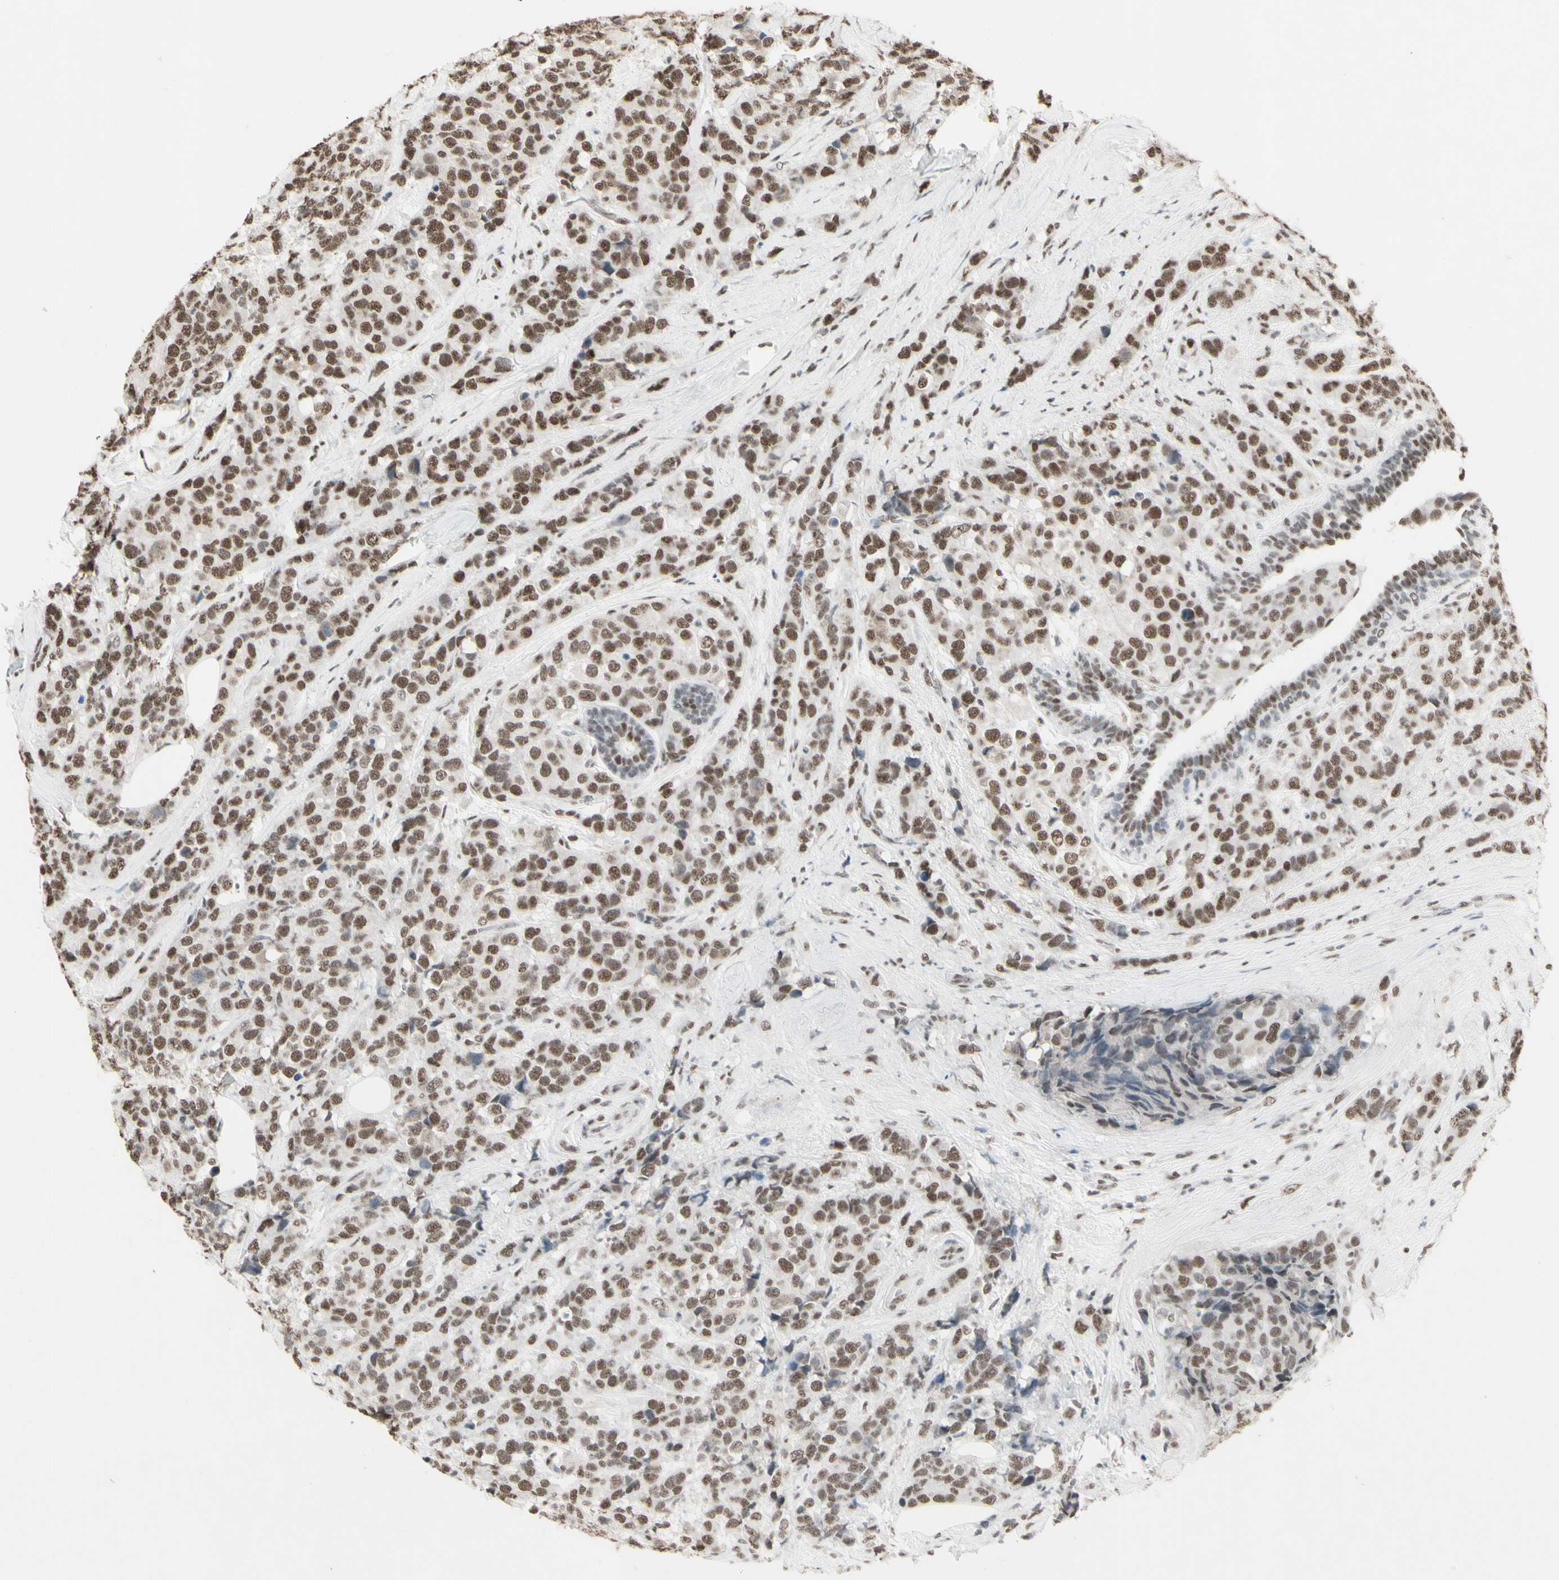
{"staining": {"intensity": "moderate", "quantity": ">75%", "location": "nuclear"}, "tissue": "breast cancer", "cell_type": "Tumor cells", "image_type": "cancer", "snomed": [{"axis": "morphology", "description": "Lobular carcinoma"}, {"axis": "topography", "description": "Breast"}], "caption": "DAB (3,3'-diaminobenzidine) immunohistochemical staining of human lobular carcinoma (breast) displays moderate nuclear protein staining in approximately >75% of tumor cells. (brown staining indicates protein expression, while blue staining denotes nuclei).", "gene": "TRIM28", "patient": {"sex": "female", "age": 59}}